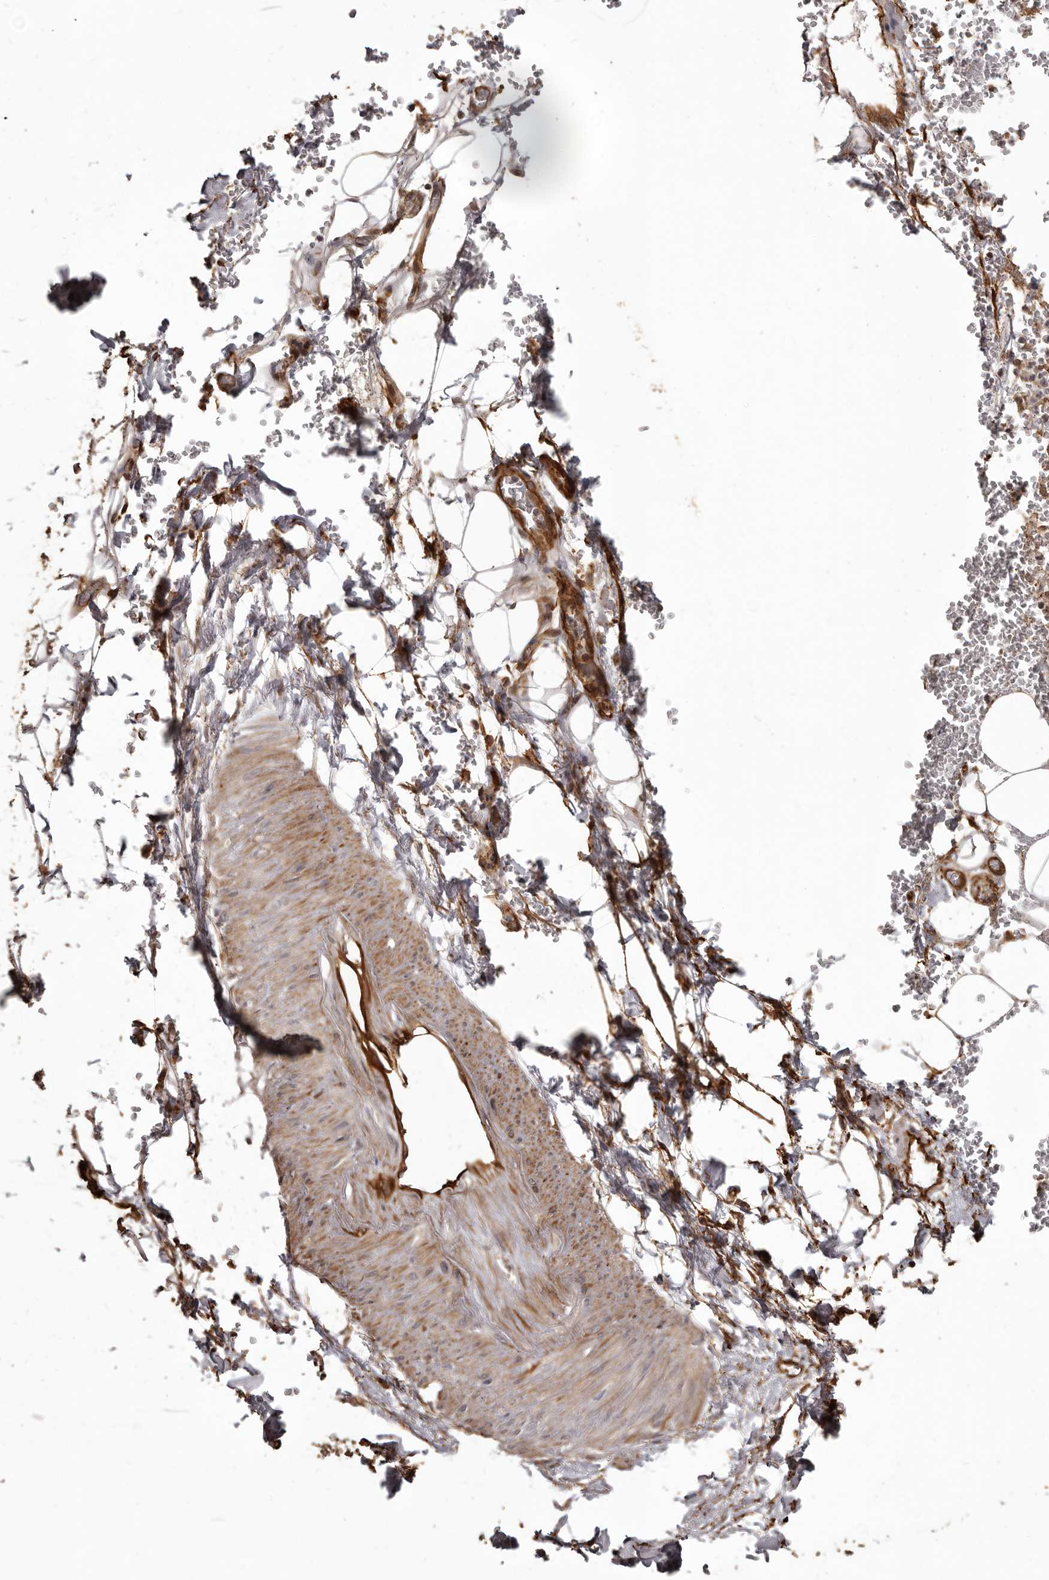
{"staining": {"intensity": "strong", "quantity": ">75%", "location": "cytoplasmic/membranous"}, "tissue": "adipose tissue", "cell_type": "Adipocytes", "image_type": "normal", "snomed": [{"axis": "morphology", "description": "Normal tissue, NOS"}, {"axis": "morphology", "description": "Adenocarcinoma, NOS"}, {"axis": "topography", "description": "Pancreas"}, {"axis": "topography", "description": "Peripheral nerve tissue"}], "caption": "Immunohistochemistry (DAB) staining of normal adipose tissue exhibits strong cytoplasmic/membranous protein positivity in approximately >75% of adipocytes.", "gene": "SLITRK6", "patient": {"sex": "male", "age": 59}}